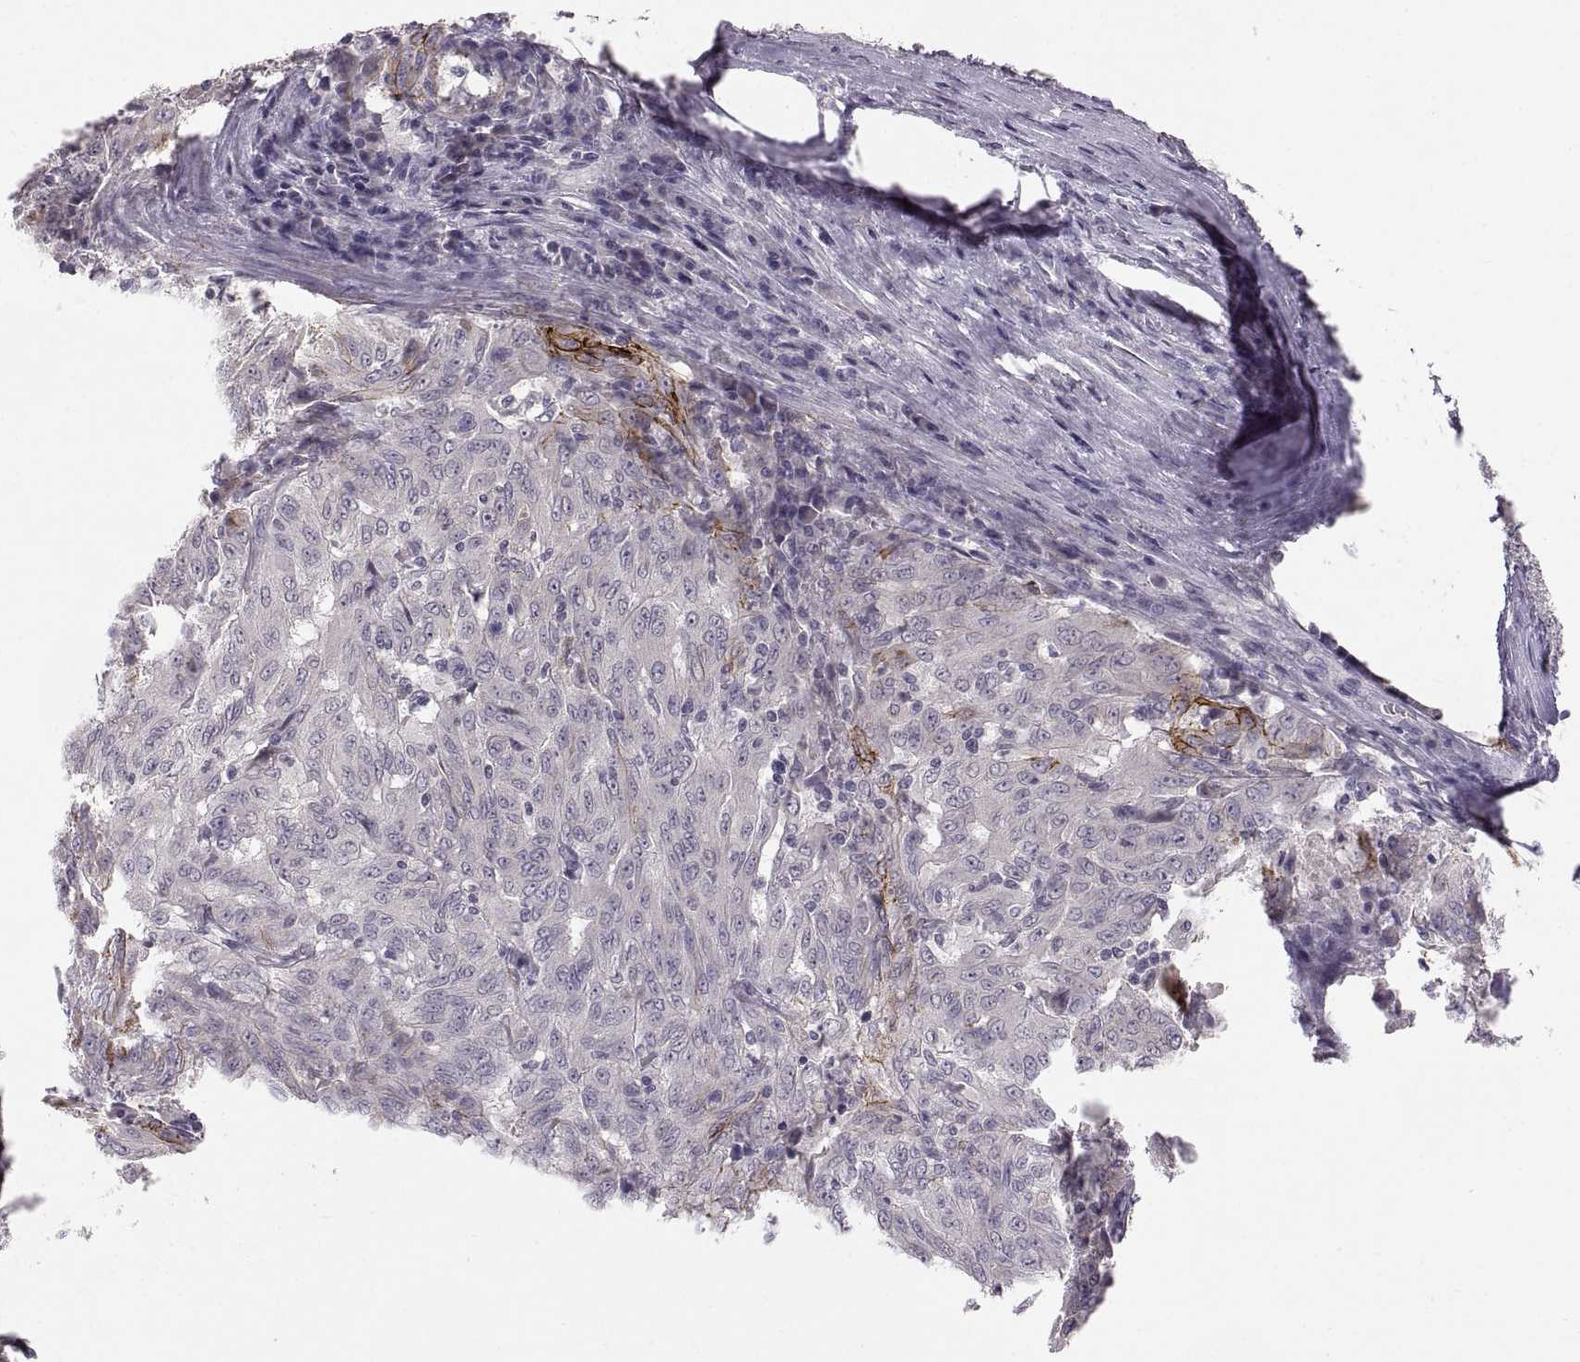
{"staining": {"intensity": "strong", "quantity": "<25%", "location": "cytoplasmic/membranous"}, "tissue": "pancreatic cancer", "cell_type": "Tumor cells", "image_type": "cancer", "snomed": [{"axis": "morphology", "description": "Adenocarcinoma, NOS"}, {"axis": "topography", "description": "Pancreas"}], "caption": "Immunohistochemistry (IHC) histopathology image of pancreatic cancer (adenocarcinoma) stained for a protein (brown), which demonstrates medium levels of strong cytoplasmic/membranous staining in approximately <25% of tumor cells.", "gene": "CDH2", "patient": {"sex": "male", "age": 63}}